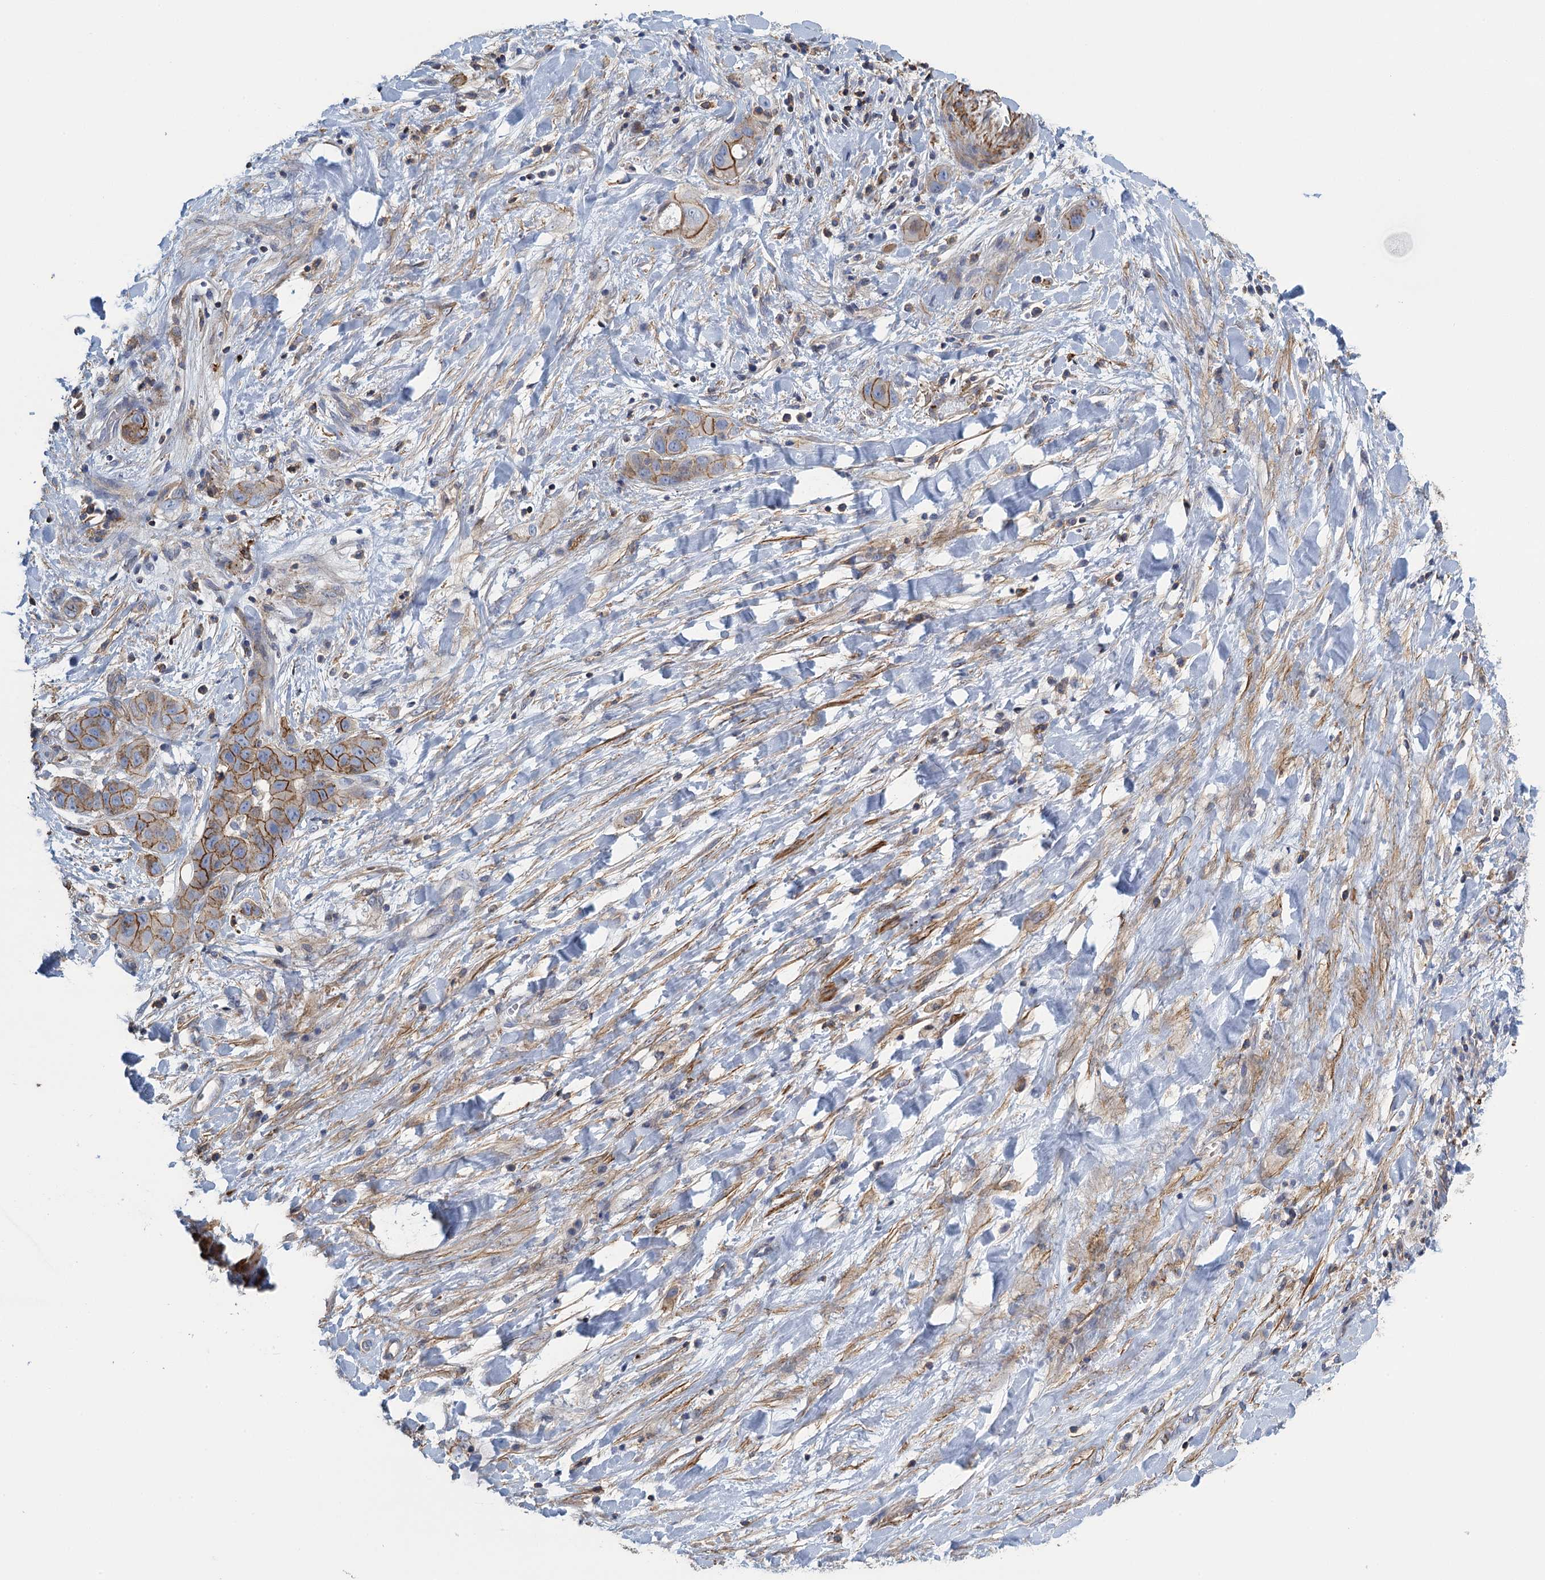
{"staining": {"intensity": "moderate", "quantity": "25%-75%", "location": "cytoplasmic/membranous"}, "tissue": "liver cancer", "cell_type": "Tumor cells", "image_type": "cancer", "snomed": [{"axis": "morphology", "description": "Cholangiocarcinoma"}, {"axis": "topography", "description": "Liver"}], "caption": "Moderate cytoplasmic/membranous expression for a protein is present in about 25%-75% of tumor cells of liver cancer (cholangiocarcinoma) using immunohistochemistry (IHC).", "gene": "PROSER2", "patient": {"sex": "female", "age": 52}}